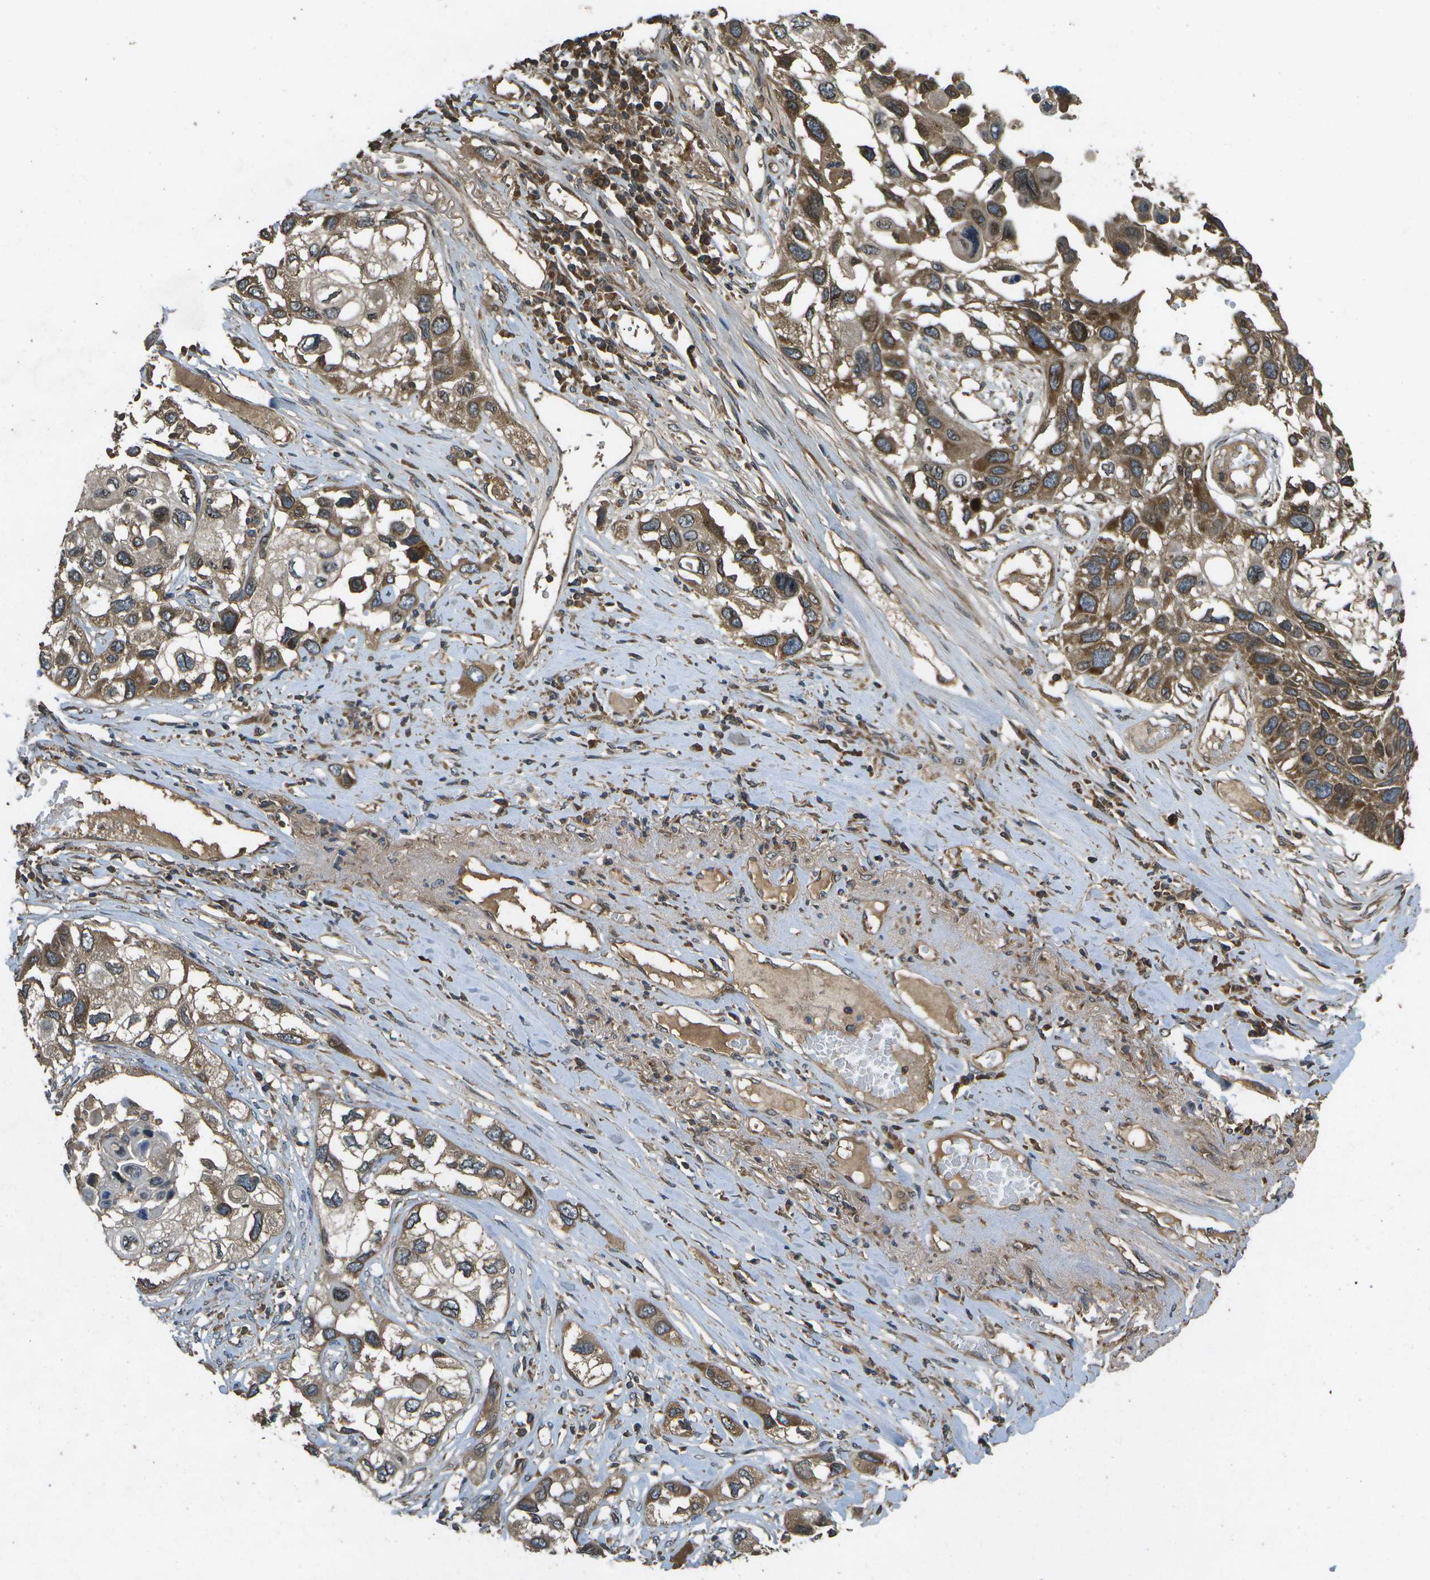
{"staining": {"intensity": "moderate", "quantity": ">75%", "location": "cytoplasmic/membranous"}, "tissue": "lung cancer", "cell_type": "Tumor cells", "image_type": "cancer", "snomed": [{"axis": "morphology", "description": "Squamous cell carcinoma, NOS"}, {"axis": "topography", "description": "Lung"}], "caption": "Squamous cell carcinoma (lung) stained with a protein marker reveals moderate staining in tumor cells.", "gene": "HFE", "patient": {"sex": "male", "age": 71}}